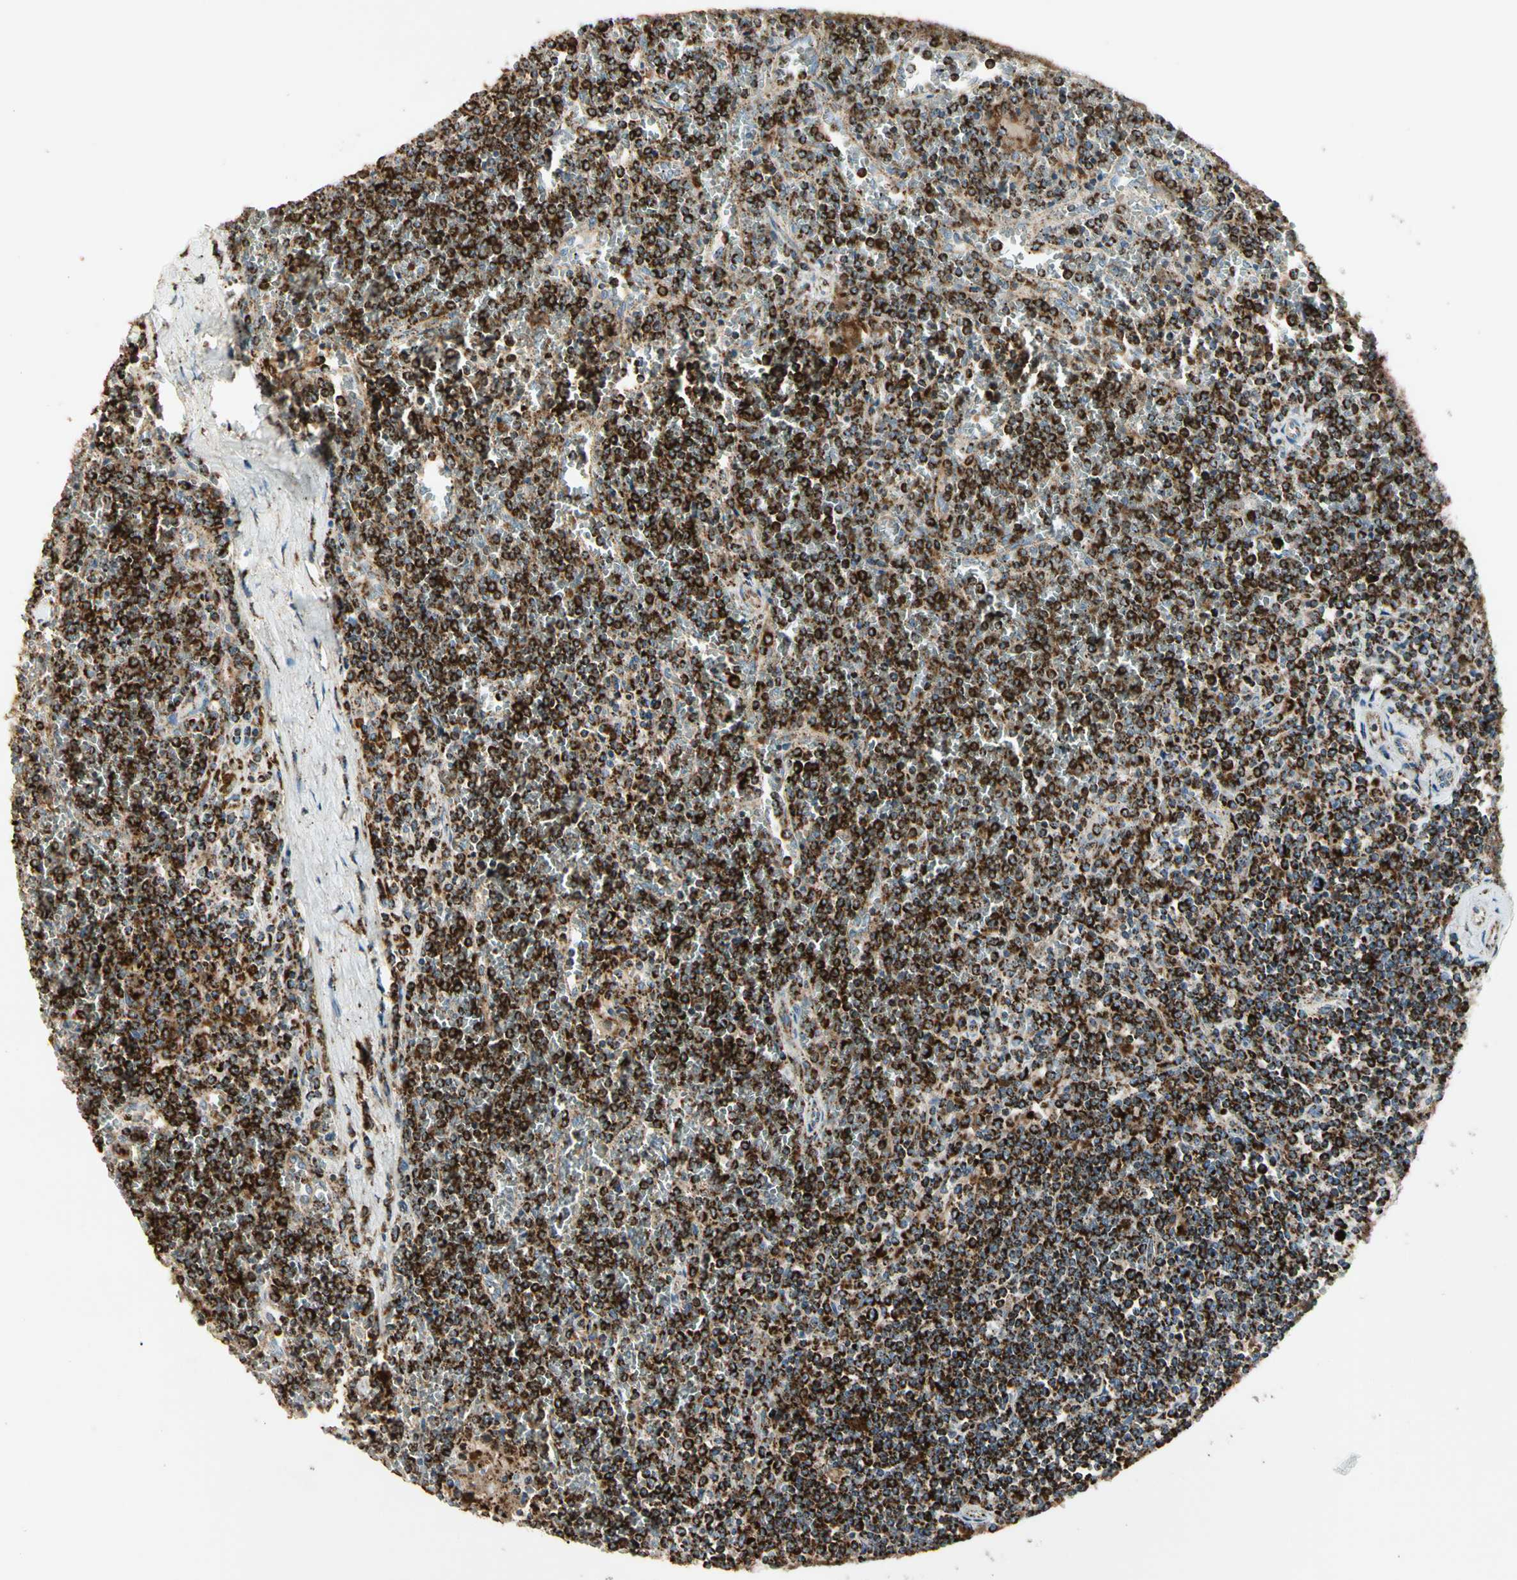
{"staining": {"intensity": "strong", "quantity": ">75%", "location": "cytoplasmic/membranous"}, "tissue": "lymphoma", "cell_type": "Tumor cells", "image_type": "cancer", "snomed": [{"axis": "morphology", "description": "Malignant lymphoma, non-Hodgkin's type, Low grade"}, {"axis": "topography", "description": "Spleen"}], "caption": "Strong cytoplasmic/membranous protein staining is appreciated in approximately >75% of tumor cells in lymphoma. (Stains: DAB (3,3'-diaminobenzidine) in brown, nuclei in blue, Microscopy: brightfield microscopy at high magnification).", "gene": "ME2", "patient": {"sex": "female", "age": 19}}